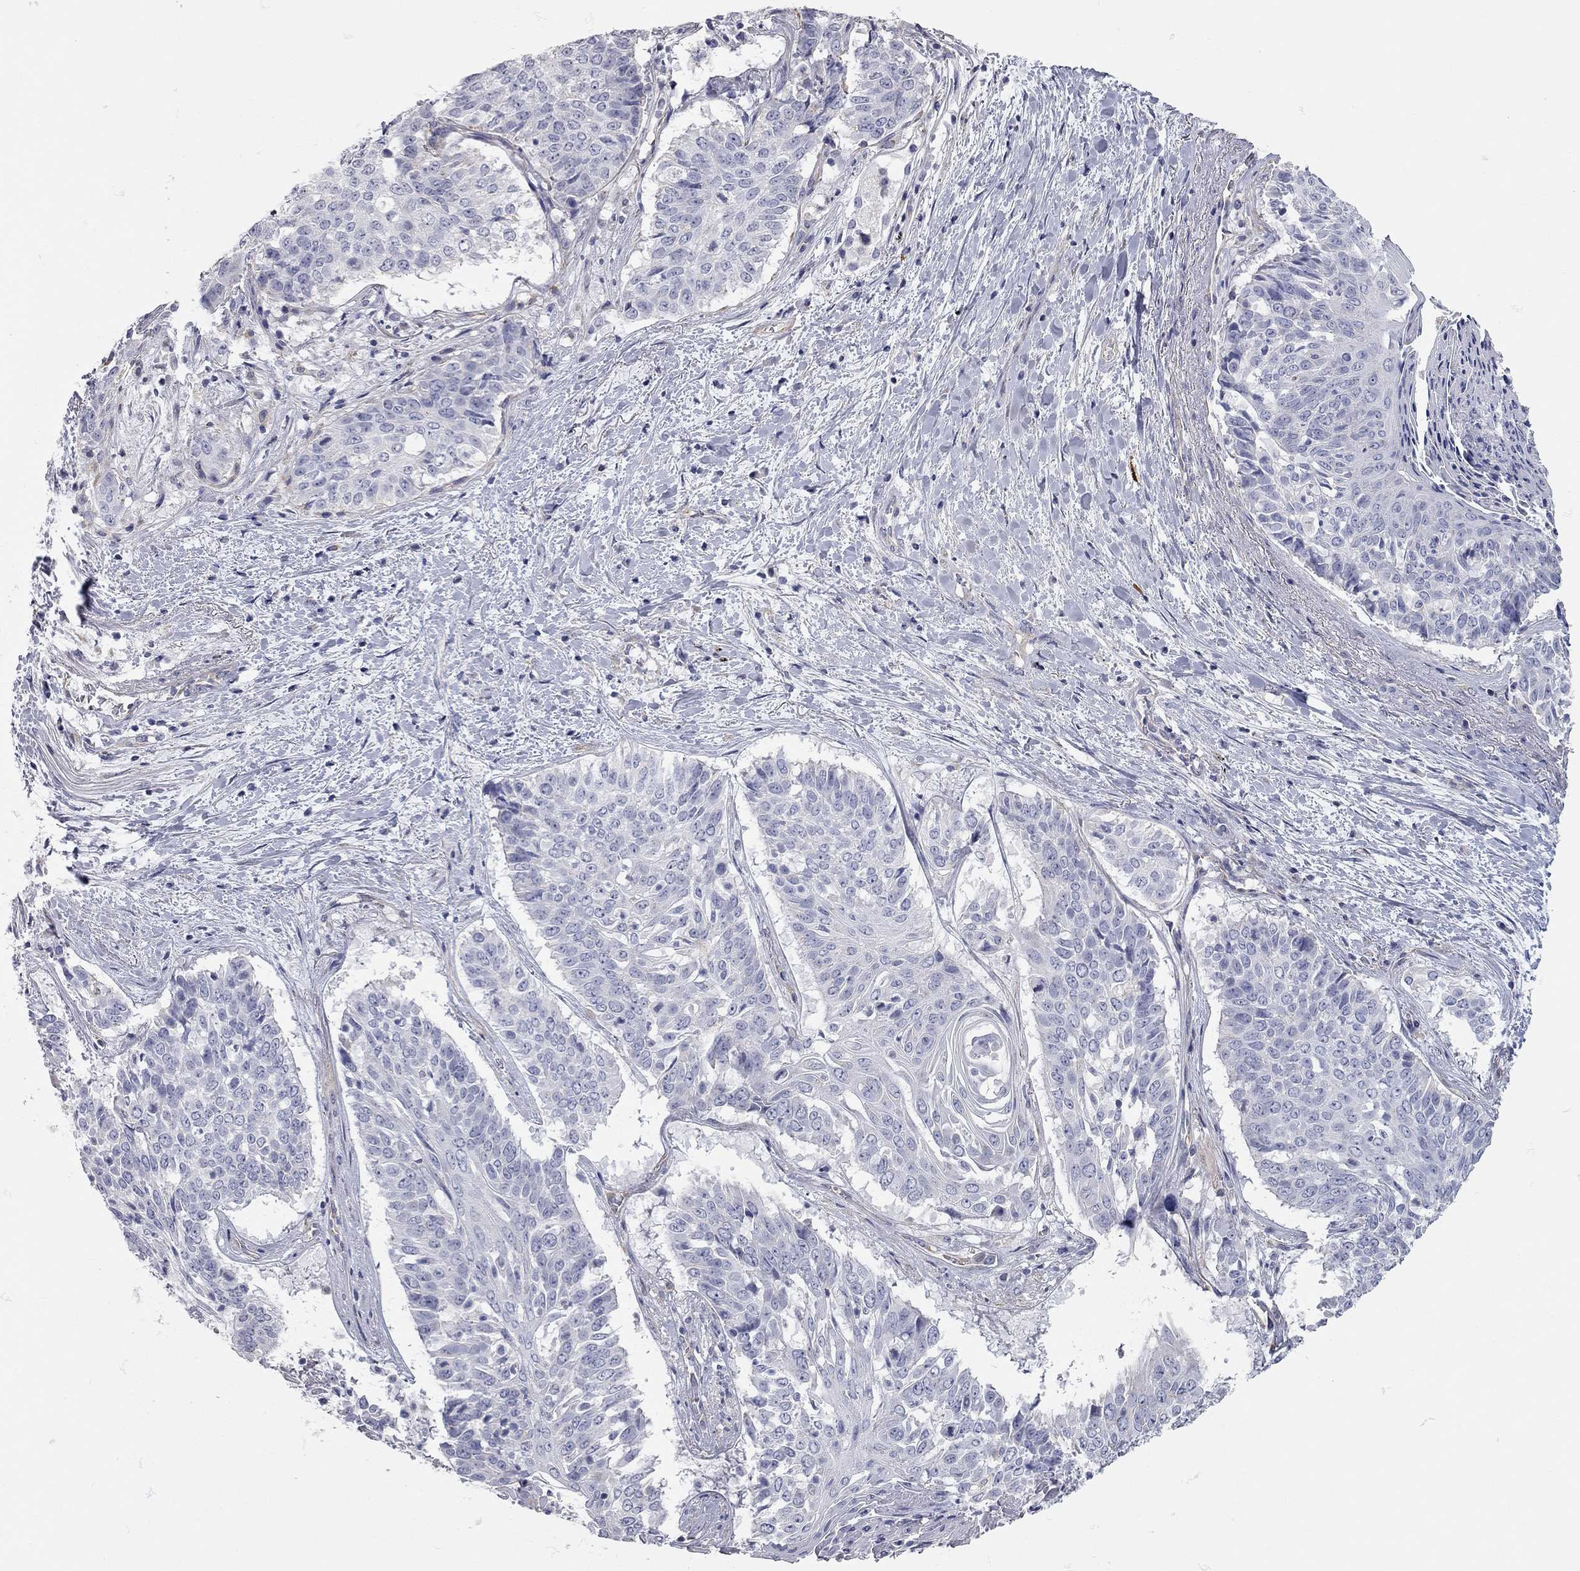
{"staining": {"intensity": "negative", "quantity": "none", "location": "none"}, "tissue": "lung cancer", "cell_type": "Tumor cells", "image_type": "cancer", "snomed": [{"axis": "morphology", "description": "Squamous cell carcinoma, NOS"}, {"axis": "topography", "description": "Lung"}], "caption": "Tumor cells are negative for protein expression in human squamous cell carcinoma (lung).", "gene": "C10orf90", "patient": {"sex": "male", "age": 64}}